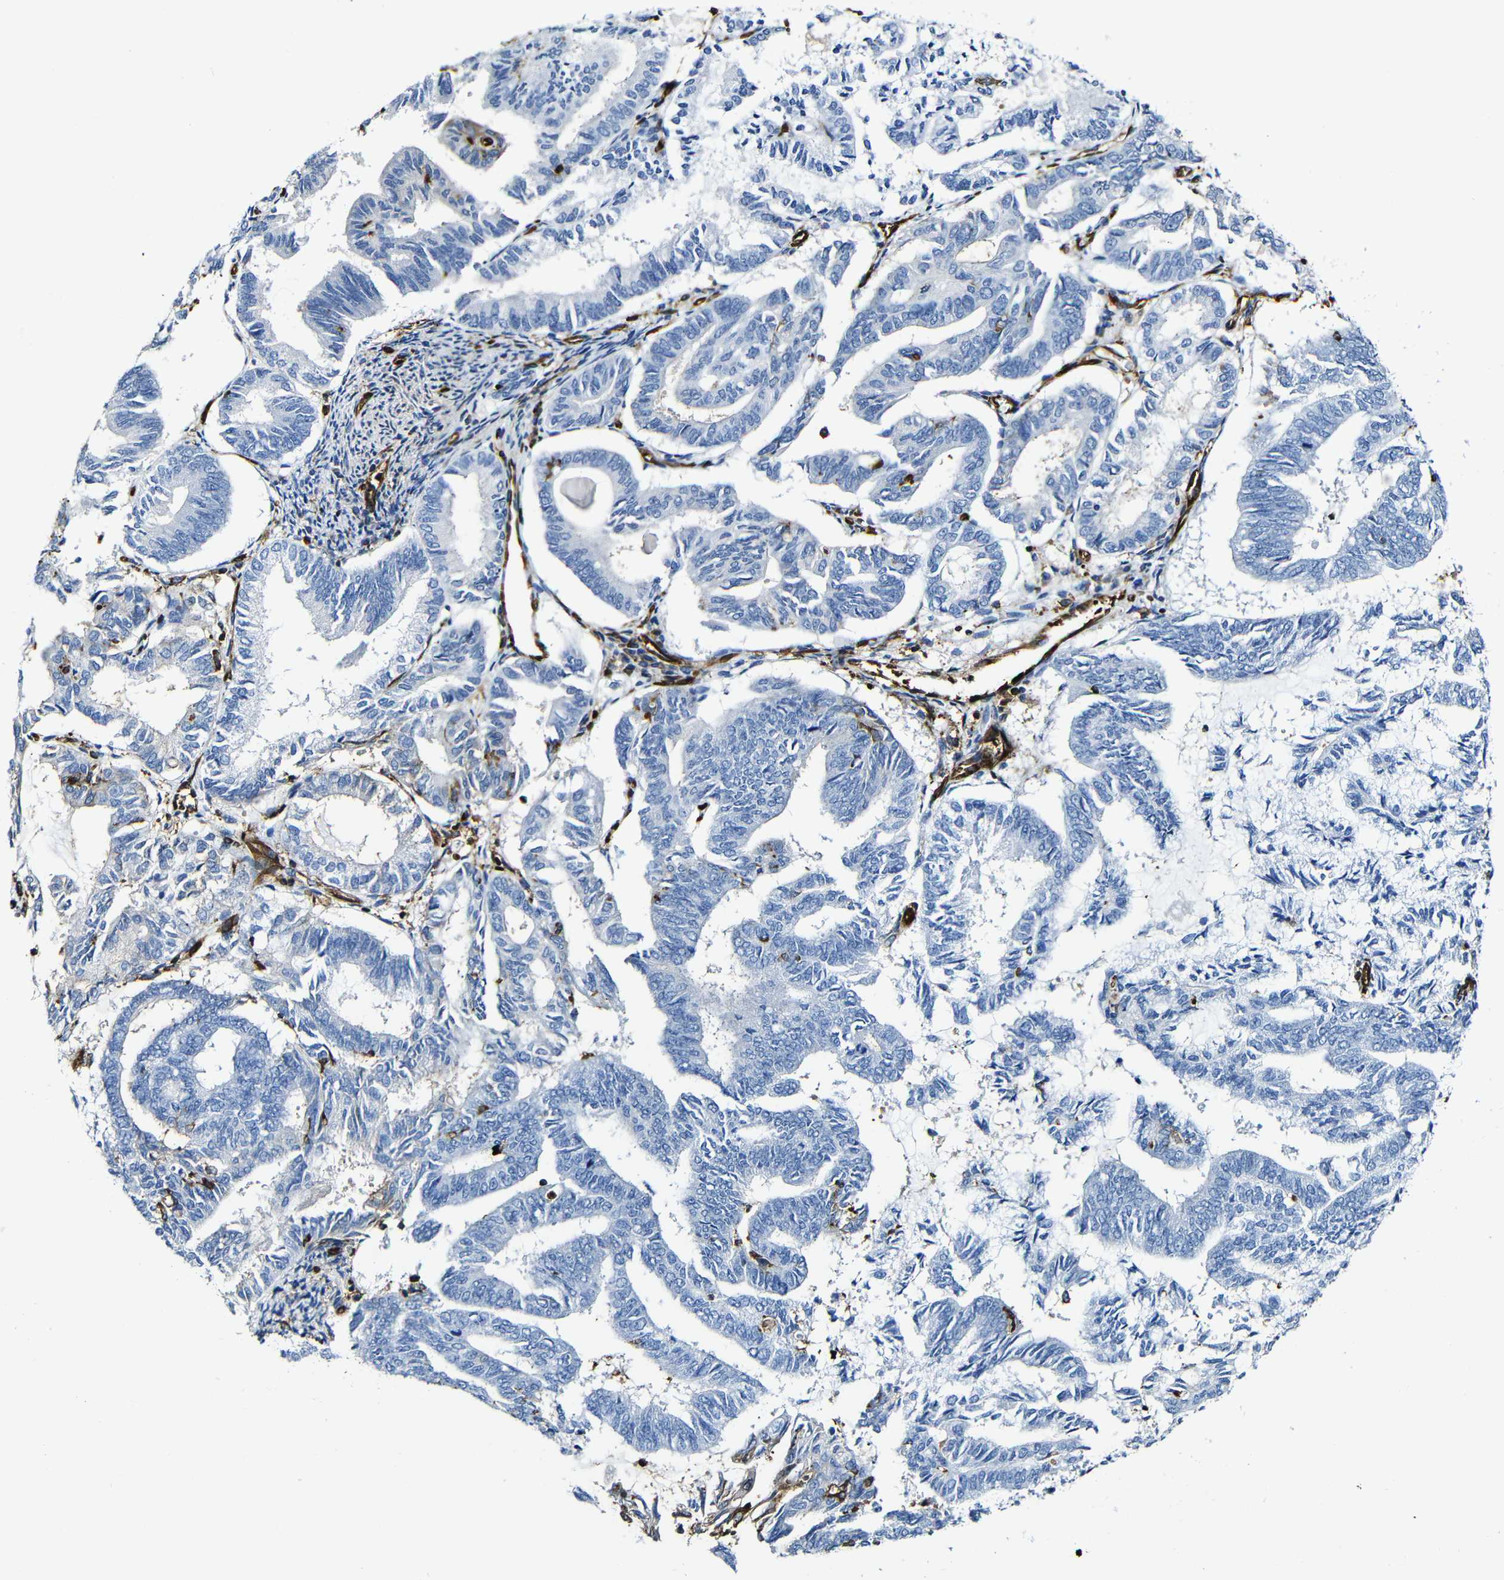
{"staining": {"intensity": "negative", "quantity": "none", "location": "none"}, "tissue": "endometrial cancer", "cell_type": "Tumor cells", "image_type": "cancer", "snomed": [{"axis": "morphology", "description": "Adenocarcinoma, NOS"}, {"axis": "topography", "description": "Endometrium"}], "caption": "Tumor cells are negative for brown protein staining in endometrial cancer. The staining is performed using DAB brown chromogen with nuclei counter-stained in using hematoxylin.", "gene": "MSN", "patient": {"sex": "female", "age": 86}}